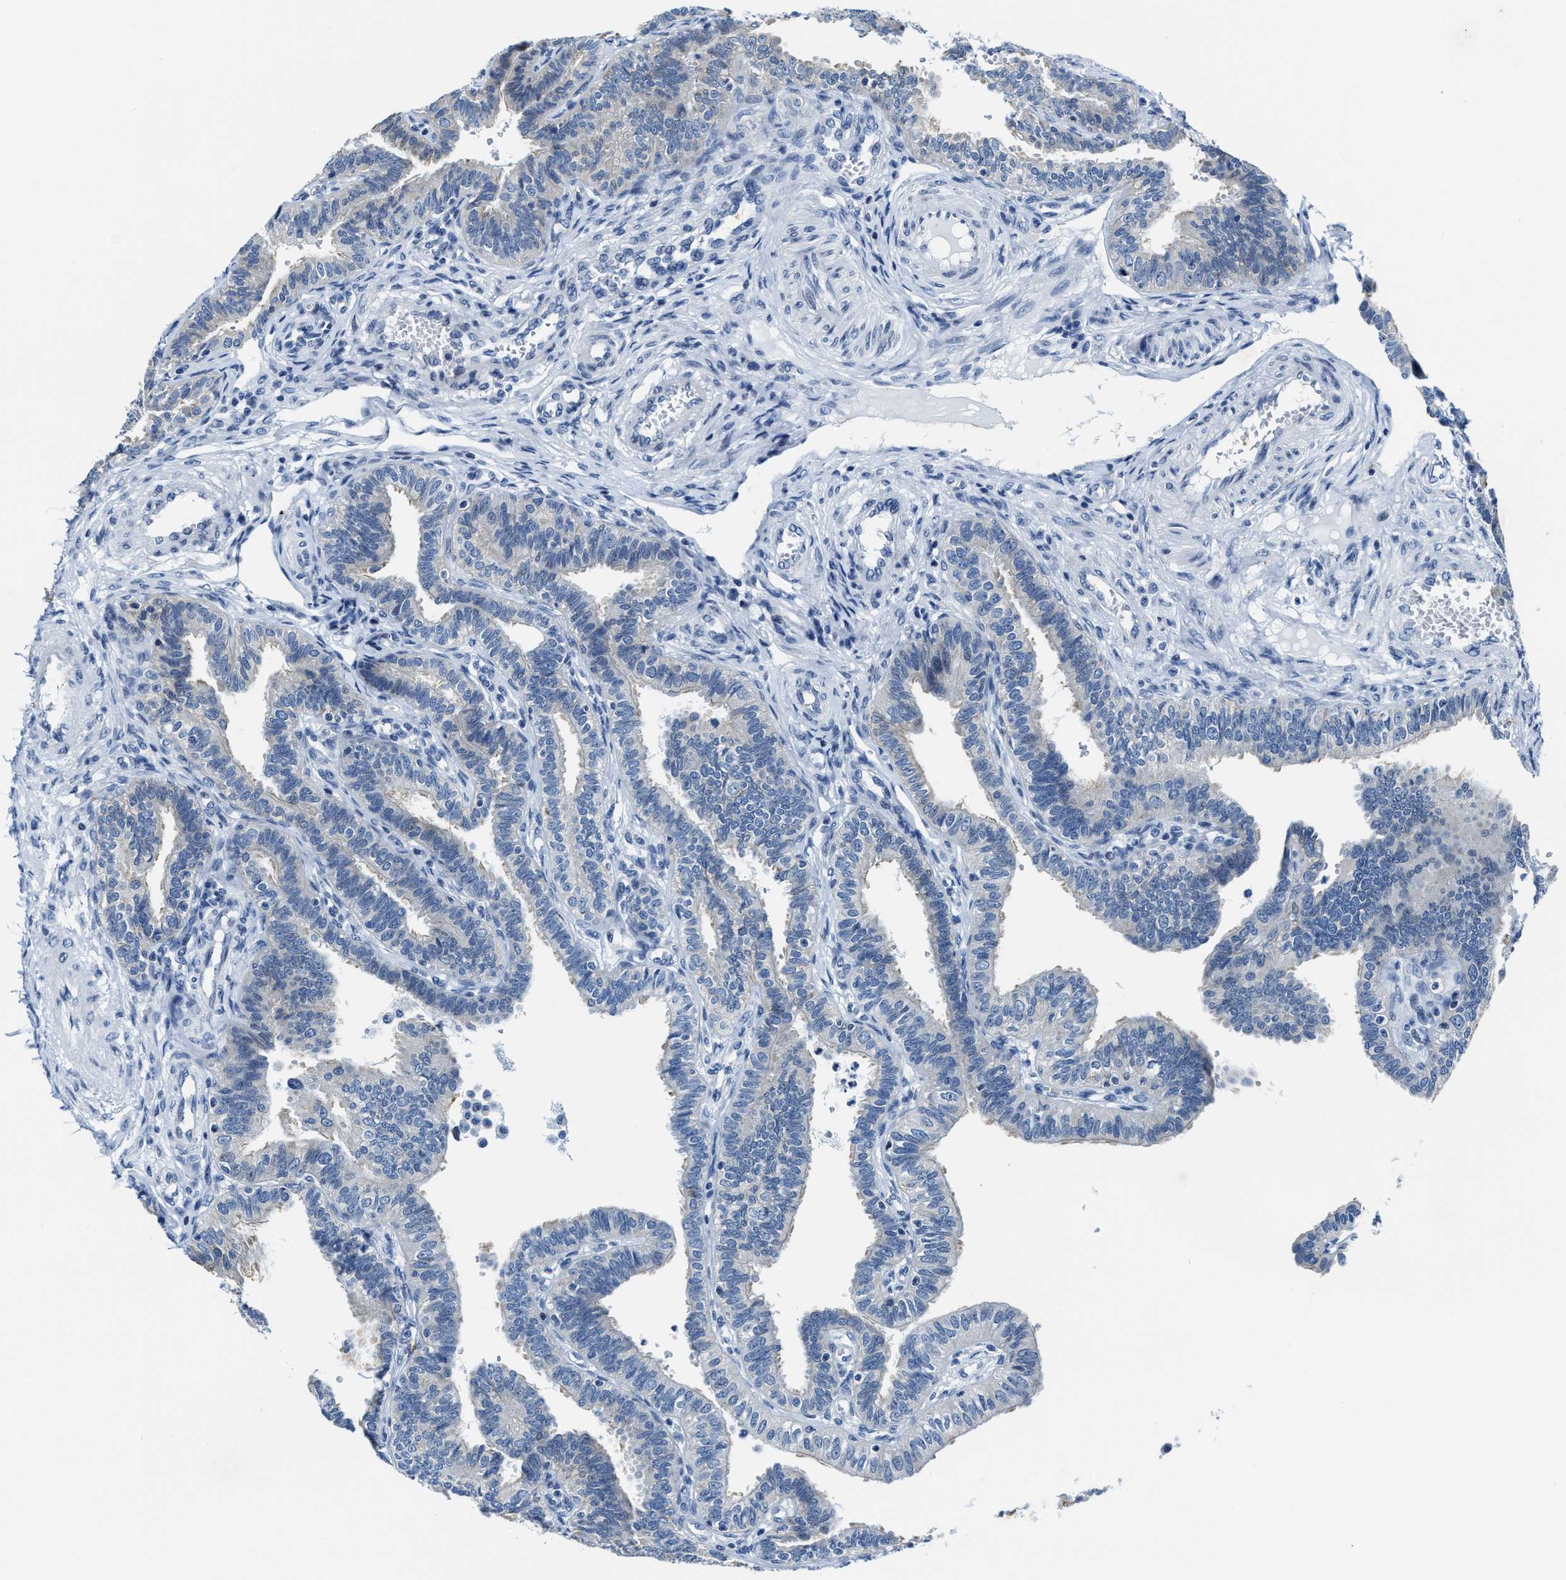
{"staining": {"intensity": "negative", "quantity": "none", "location": "none"}, "tissue": "fallopian tube", "cell_type": "Glandular cells", "image_type": "normal", "snomed": [{"axis": "morphology", "description": "Normal tissue, NOS"}, {"axis": "topography", "description": "Fallopian tube"}, {"axis": "topography", "description": "Placenta"}], "caption": "The image demonstrates no significant expression in glandular cells of fallopian tube. (DAB (3,3'-diaminobenzidine) immunohistochemistry visualized using brightfield microscopy, high magnification).", "gene": "ASZ1", "patient": {"sex": "female", "age": 34}}